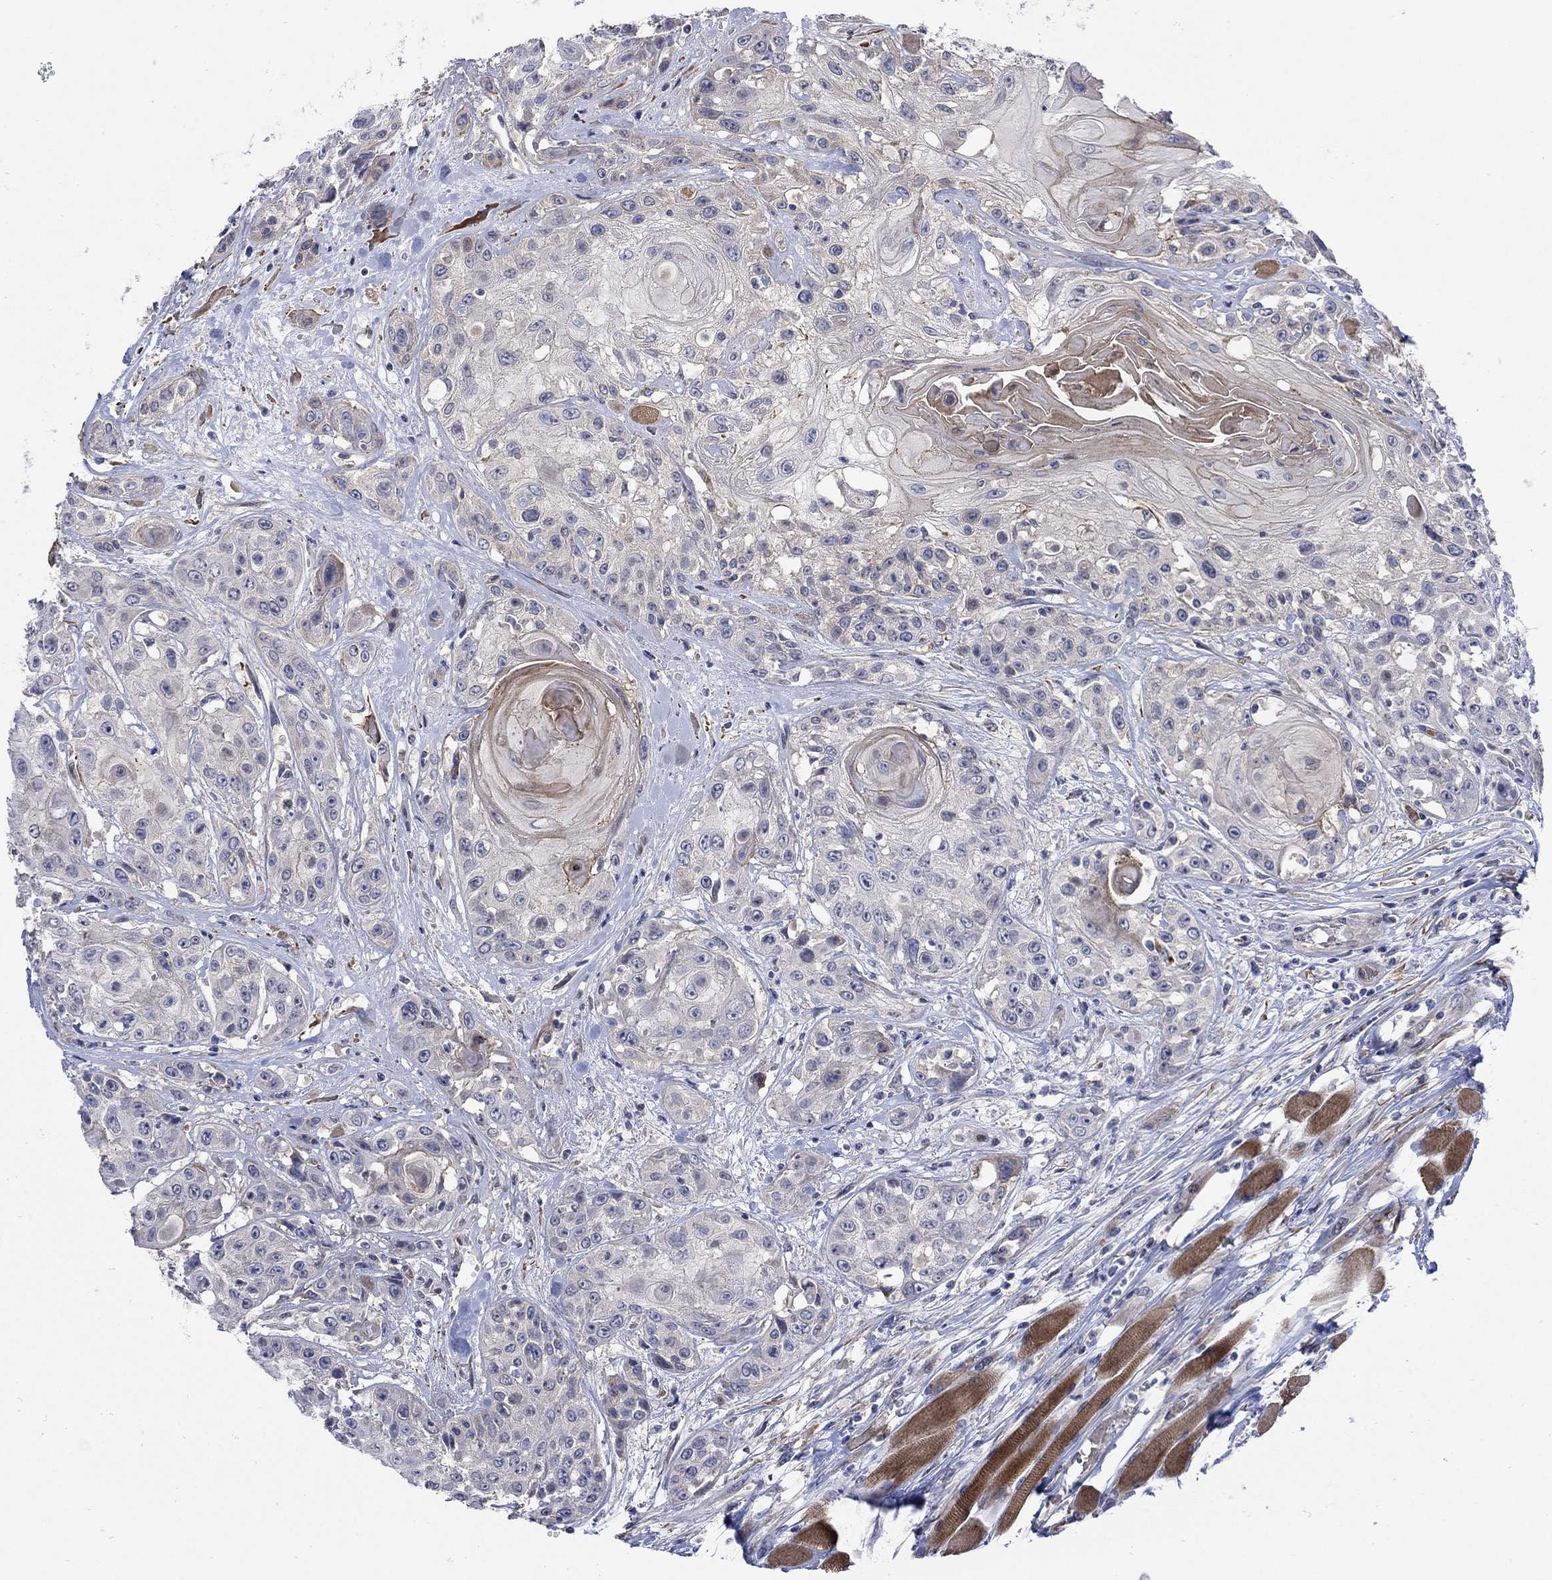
{"staining": {"intensity": "moderate", "quantity": "<25%", "location": "cytoplasmic/membranous"}, "tissue": "head and neck cancer", "cell_type": "Tumor cells", "image_type": "cancer", "snomed": [{"axis": "morphology", "description": "Squamous cell carcinoma, NOS"}, {"axis": "topography", "description": "Head-Neck"}], "caption": "Squamous cell carcinoma (head and neck) stained with immunohistochemistry demonstrates moderate cytoplasmic/membranous staining in approximately <25% of tumor cells.", "gene": "SCN7A", "patient": {"sex": "female", "age": 59}}